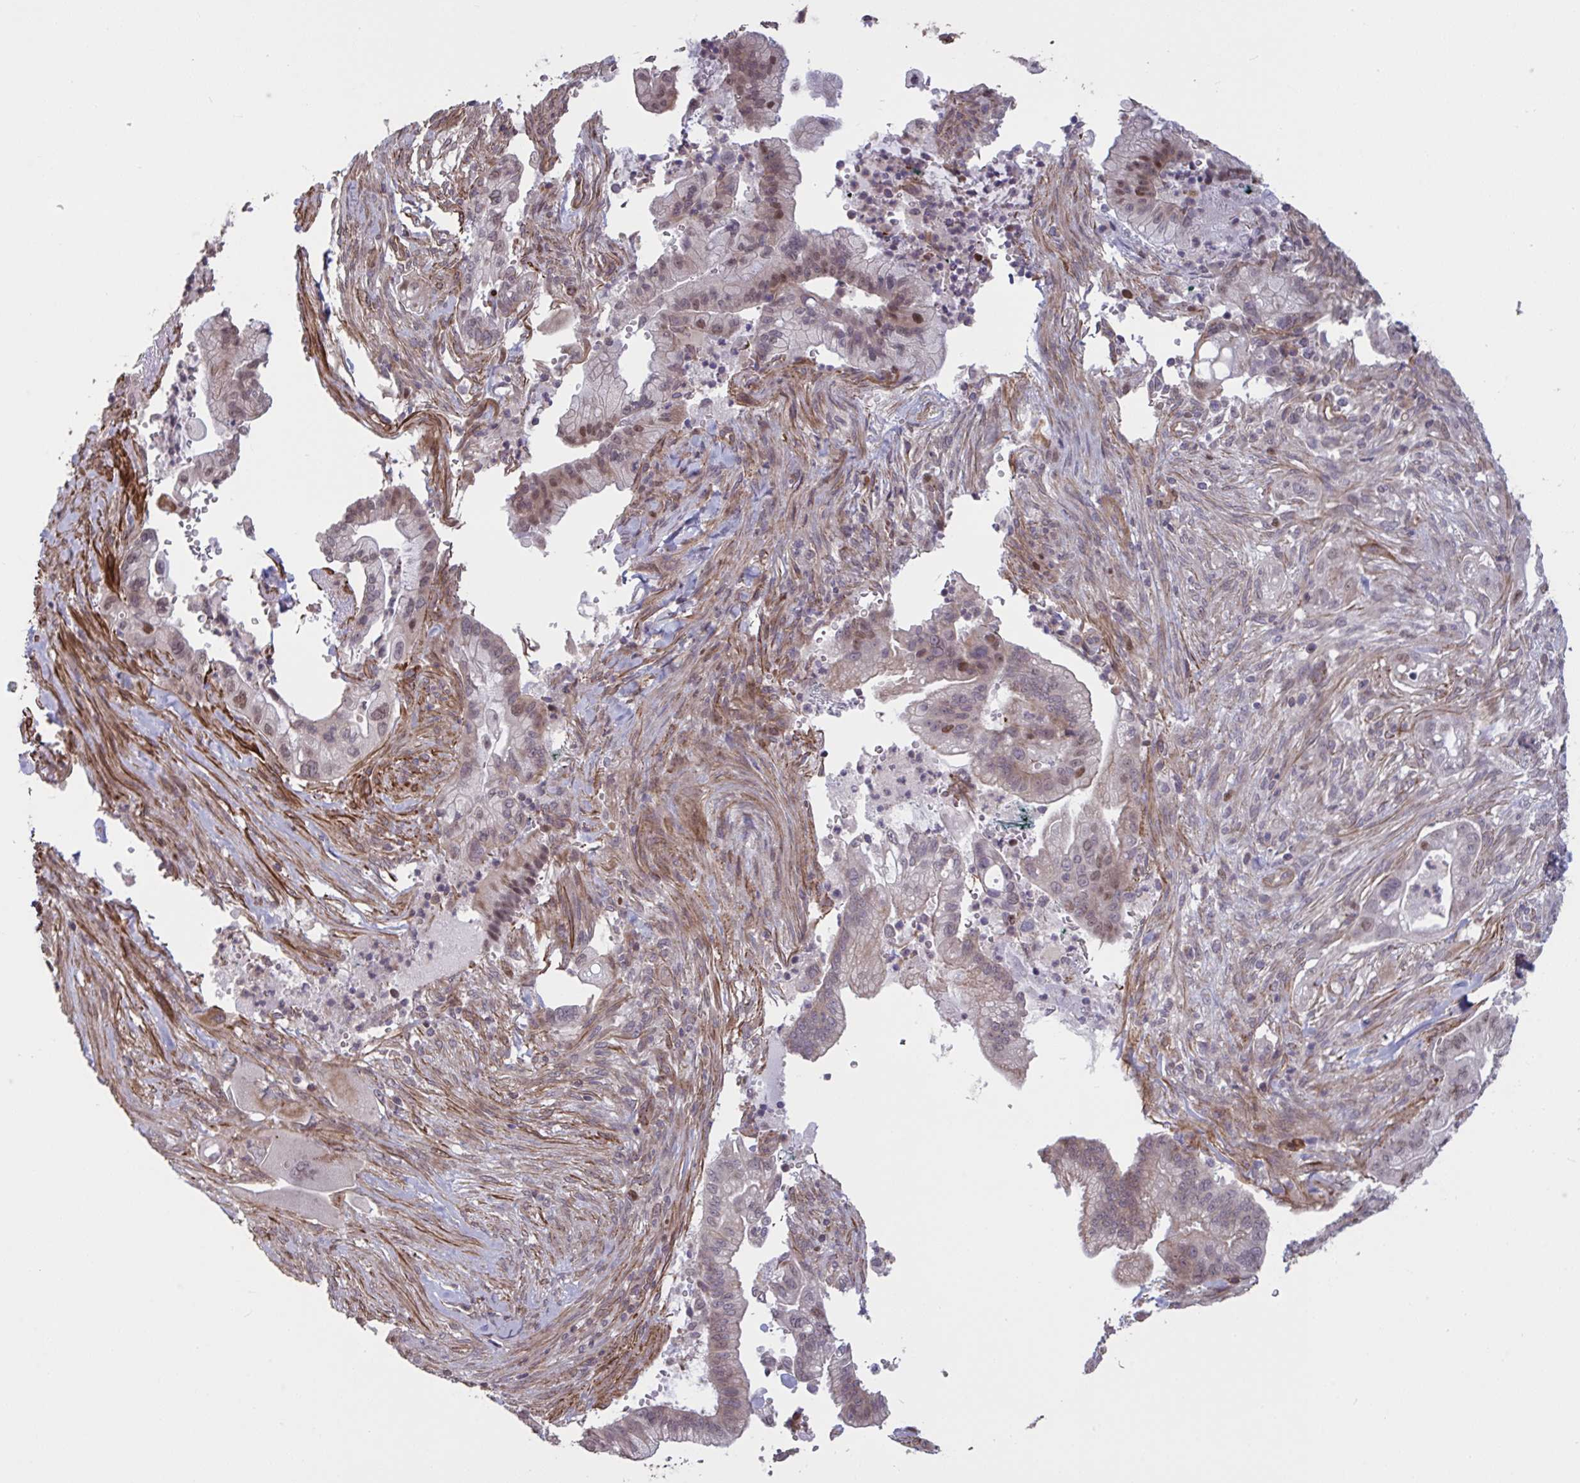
{"staining": {"intensity": "moderate", "quantity": "<25%", "location": "nuclear"}, "tissue": "pancreatic cancer", "cell_type": "Tumor cells", "image_type": "cancer", "snomed": [{"axis": "morphology", "description": "Adenocarcinoma, NOS"}, {"axis": "topography", "description": "Pancreas"}], "caption": "Immunohistochemistry (IHC) micrograph of adenocarcinoma (pancreatic) stained for a protein (brown), which reveals low levels of moderate nuclear expression in about <25% of tumor cells.", "gene": "IPO5", "patient": {"sex": "male", "age": 44}}